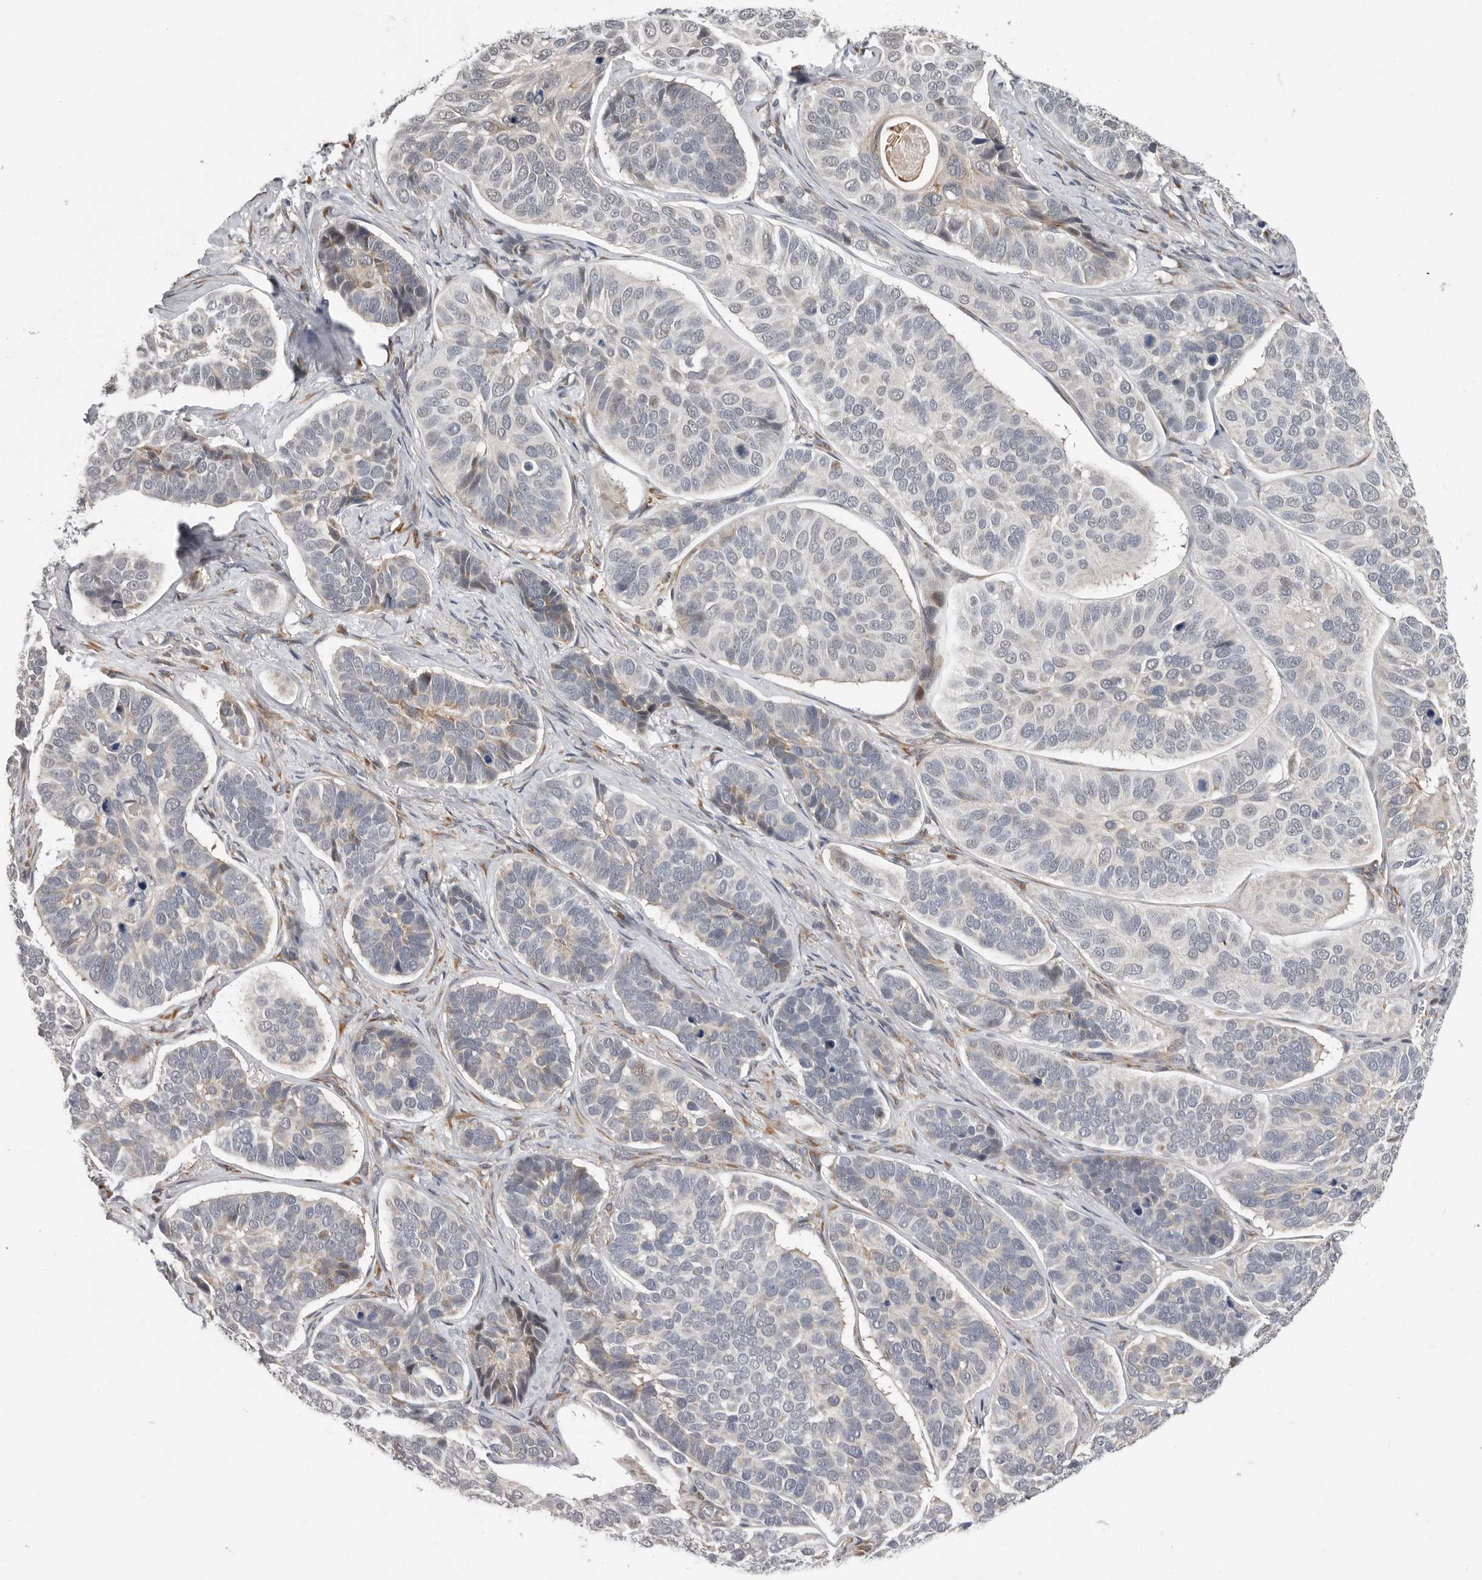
{"staining": {"intensity": "negative", "quantity": "none", "location": "none"}, "tissue": "skin cancer", "cell_type": "Tumor cells", "image_type": "cancer", "snomed": [{"axis": "morphology", "description": "Basal cell carcinoma"}, {"axis": "topography", "description": "Skin"}], "caption": "A high-resolution image shows immunohistochemistry staining of skin cancer, which reveals no significant staining in tumor cells.", "gene": "RALGPS2", "patient": {"sex": "male", "age": 62}}